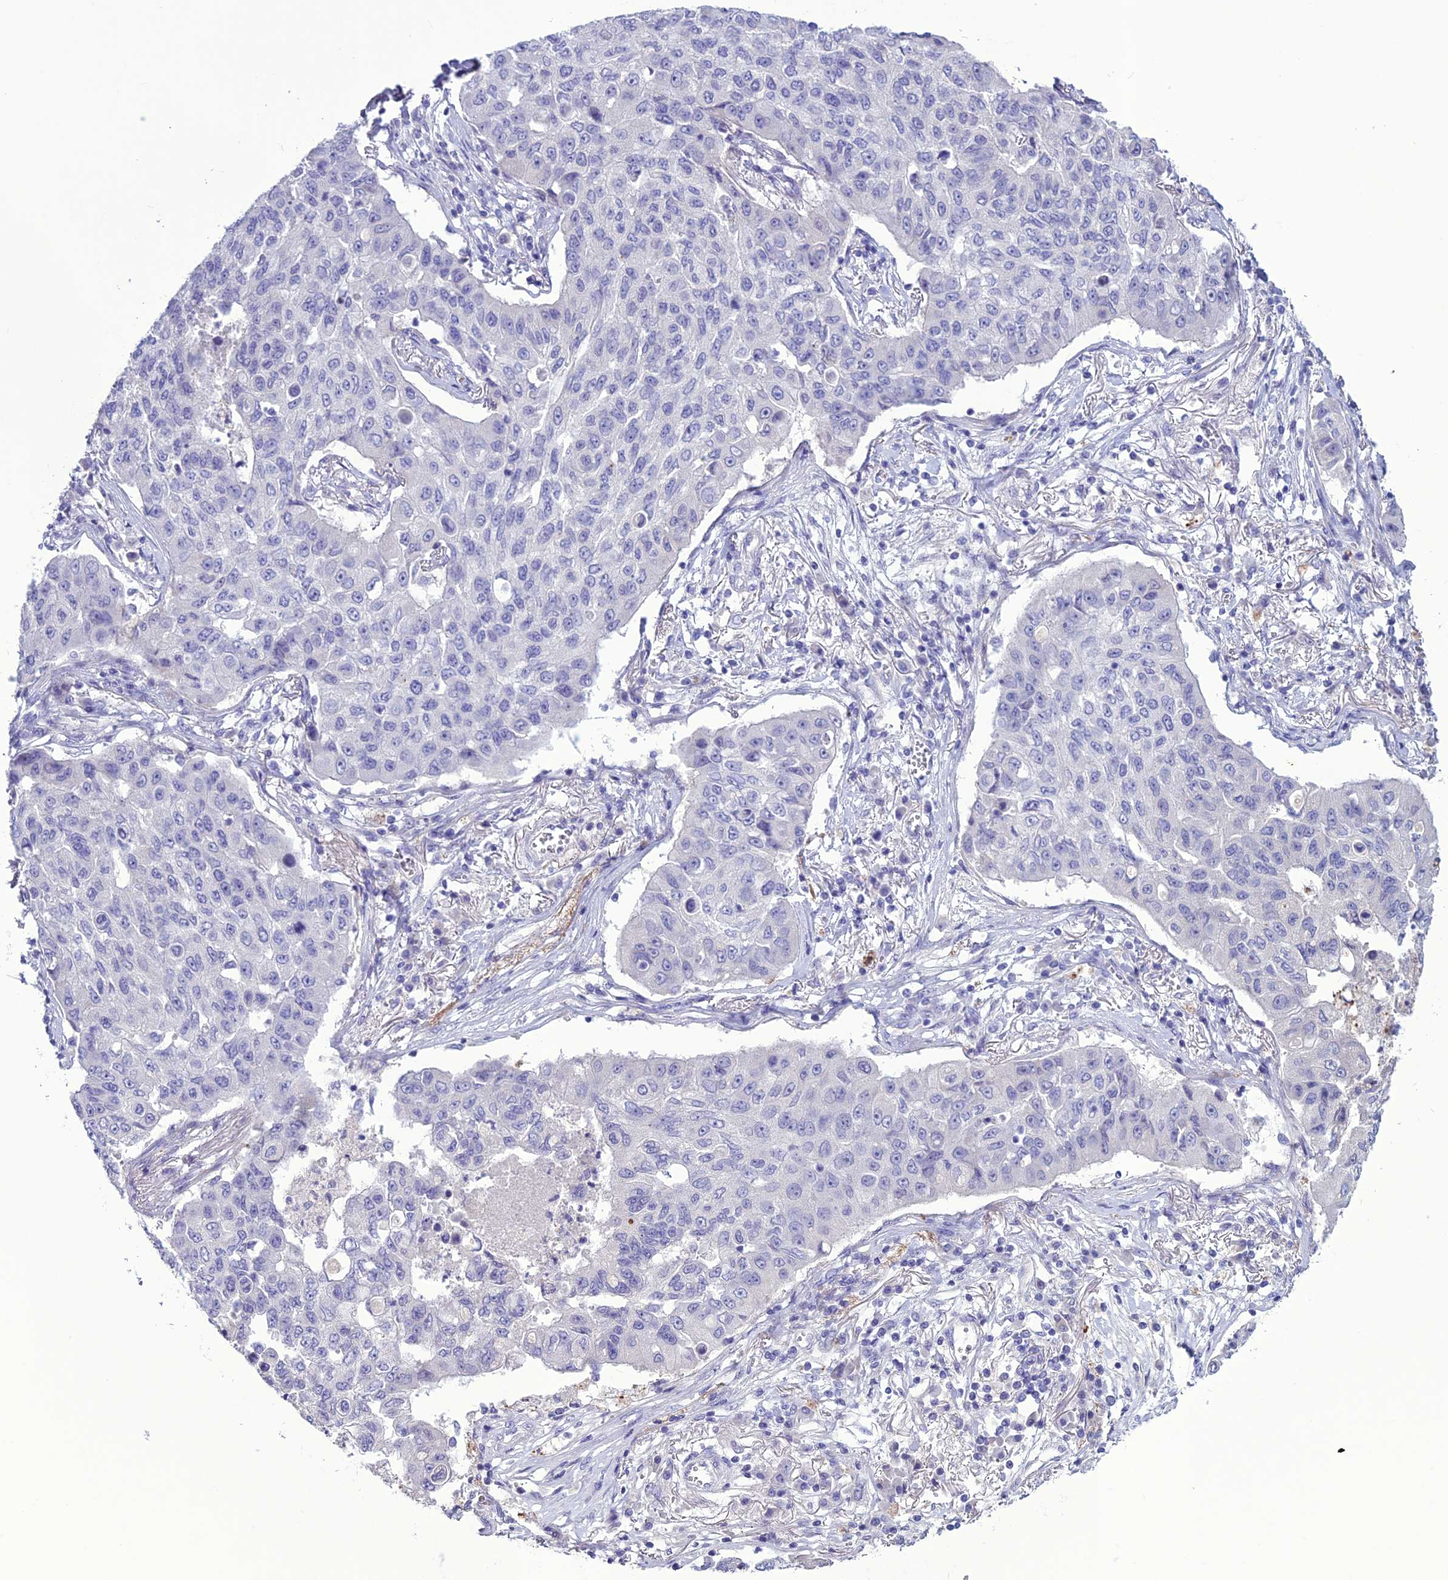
{"staining": {"intensity": "negative", "quantity": "none", "location": "none"}, "tissue": "lung cancer", "cell_type": "Tumor cells", "image_type": "cancer", "snomed": [{"axis": "morphology", "description": "Squamous cell carcinoma, NOS"}, {"axis": "topography", "description": "Lung"}], "caption": "Photomicrograph shows no significant protein expression in tumor cells of lung squamous cell carcinoma.", "gene": "CLEC2L", "patient": {"sex": "male", "age": 74}}